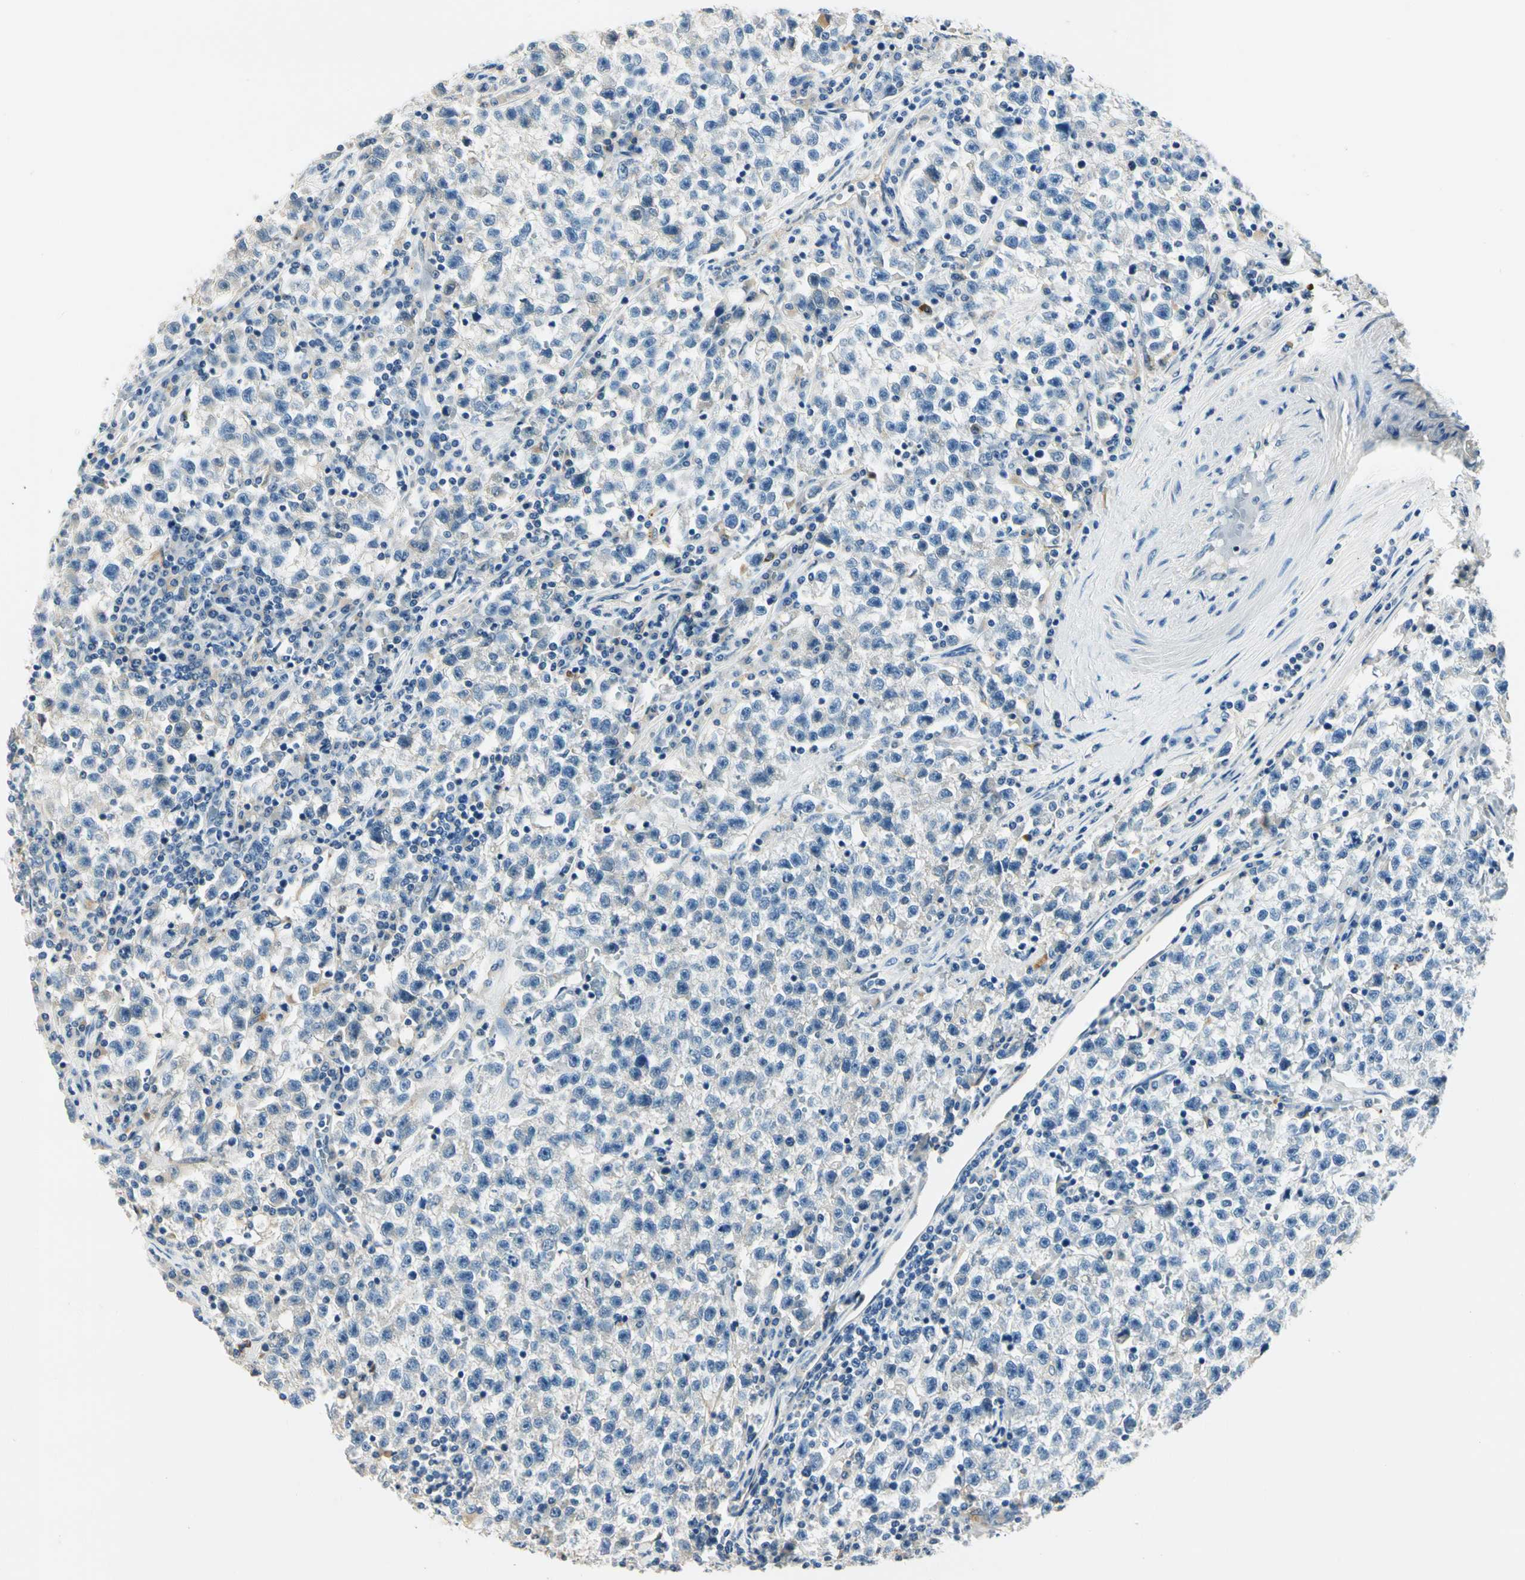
{"staining": {"intensity": "negative", "quantity": "none", "location": "none"}, "tissue": "testis cancer", "cell_type": "Tumor cells", "image_type": "cancer", "snomed": [{"axis": "morphology", "description": "Seminoma, NOS"}, {"axis": "topography", "description": "Testis"}], "caption": "The histopathology image shows no staining of tumor cells in testis cancer.", "gene": "TGFBR3", "patient": {"sex": "male", "age": 22}}